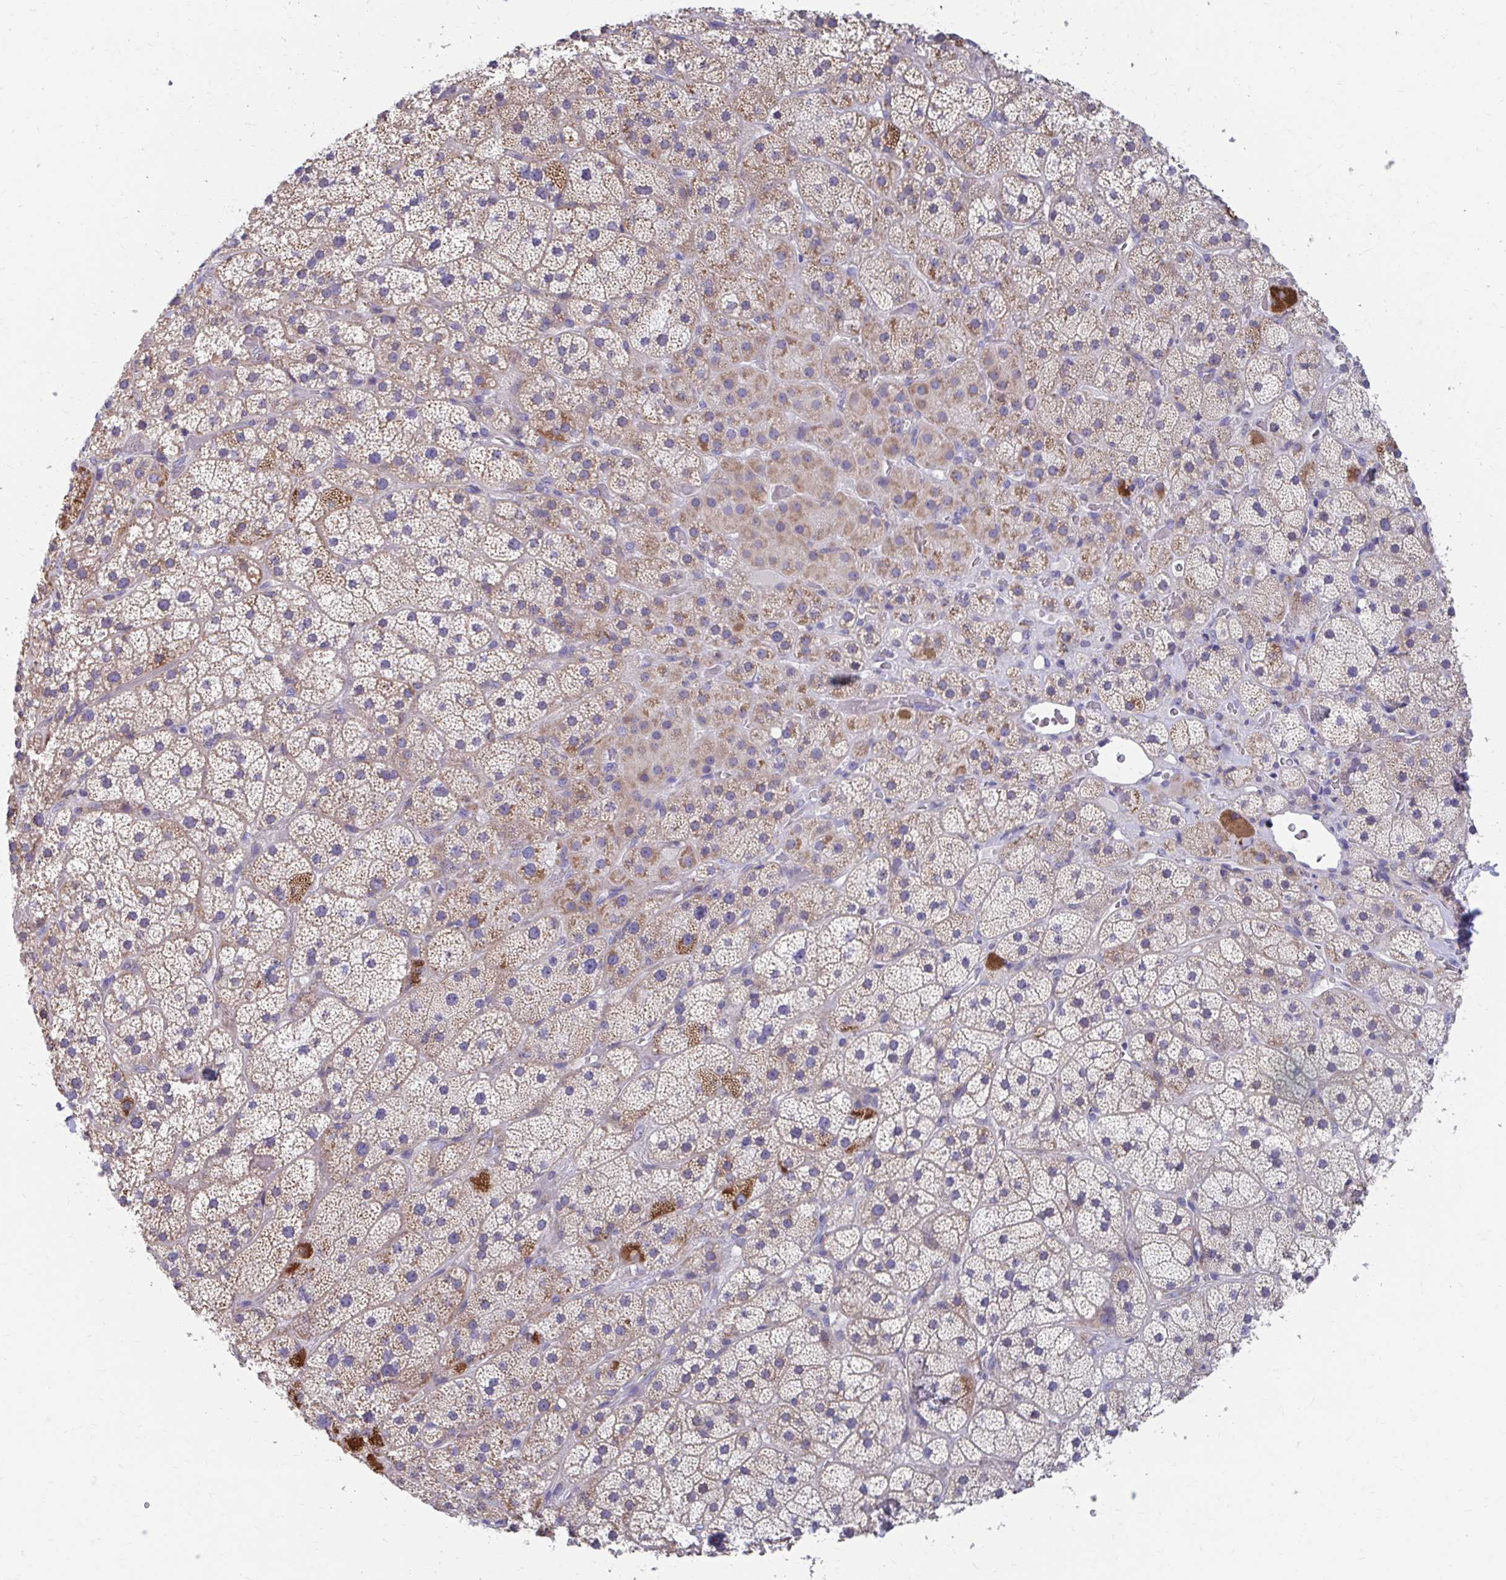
{"staining": {"intensity": "moderate", "quantity": "25%-75%", "location": "cytoplasmic/membranous"}, "tissue": "adrenal gland", "cell_type": "Glandular cells", "image_type": "normal", "snomed": [{"axis": "morphology", "description": "Normal tissue, NOS"}, {"axis": "topography", "description": "Adrenal gland"}], "caption": "Moderate cytoplasmic/membranous protein positivity is identified in approximately 25%-75% of glandular cells in adrenal gland.", "gene": "RCC1L", "patient": {"sex": "male", "age": 57}}